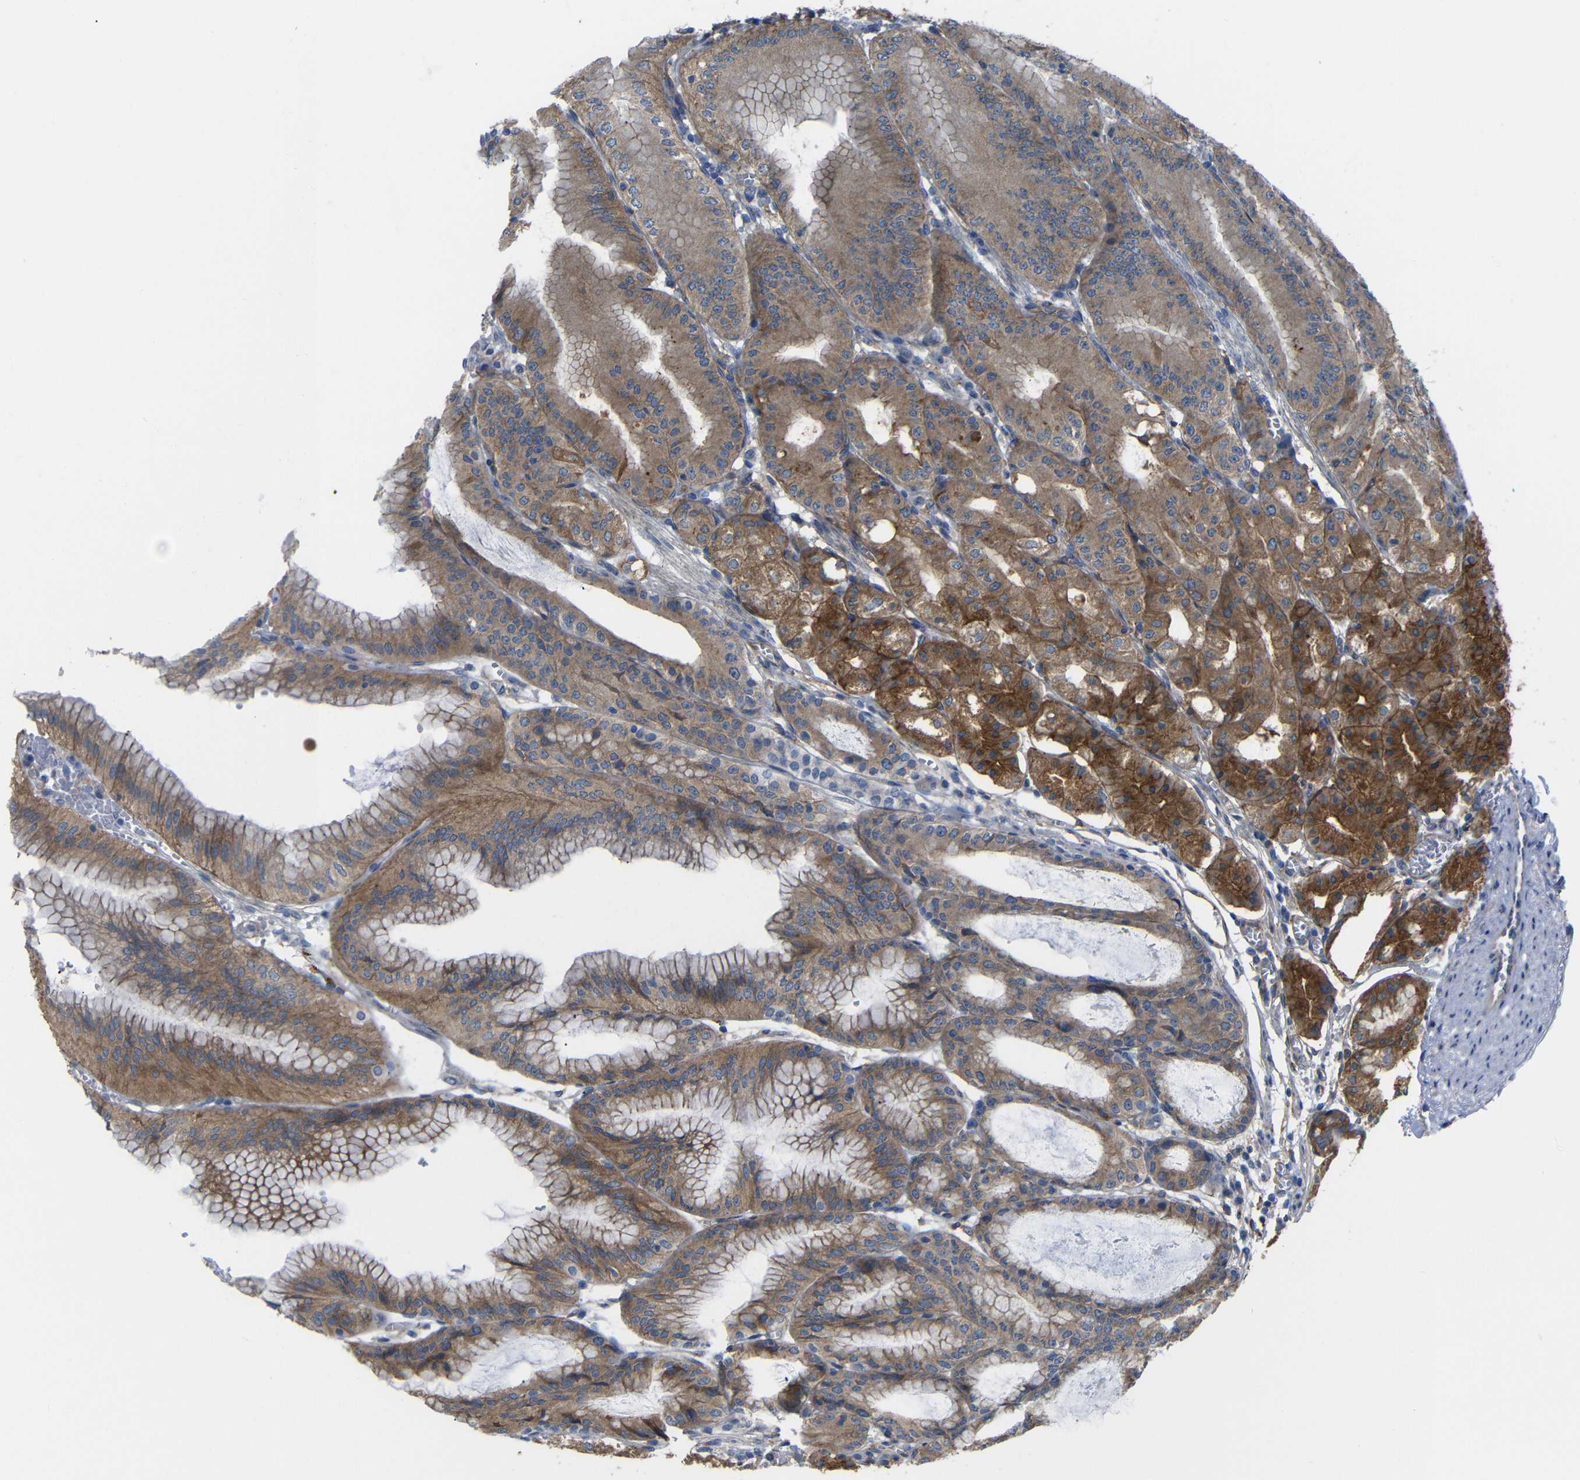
{"staining": {"intensity": "strong", "quantity": ">75%", "location": "cytoplasmic/membranous"}, "tissue": "stomach", "cell_type": "Glandular cells", "image_type": "normal", "snomed": [{"axis": "morphology", "description": "Normal tissue, NOS"}, {"axis": "topography", "description": "Stomach, lower"}], "caption": "The micrograph reveals staining of benign stomach, revealing strong cytoplasmic/membranous protein positivity (brown color) within glandular cells. (DAB (3,3'-diaminobenzidine) = brown stain, brightfield microscopy at high magnification).", "gene": "SYPL1", "patient": {"sex": "male", "age": 71}}